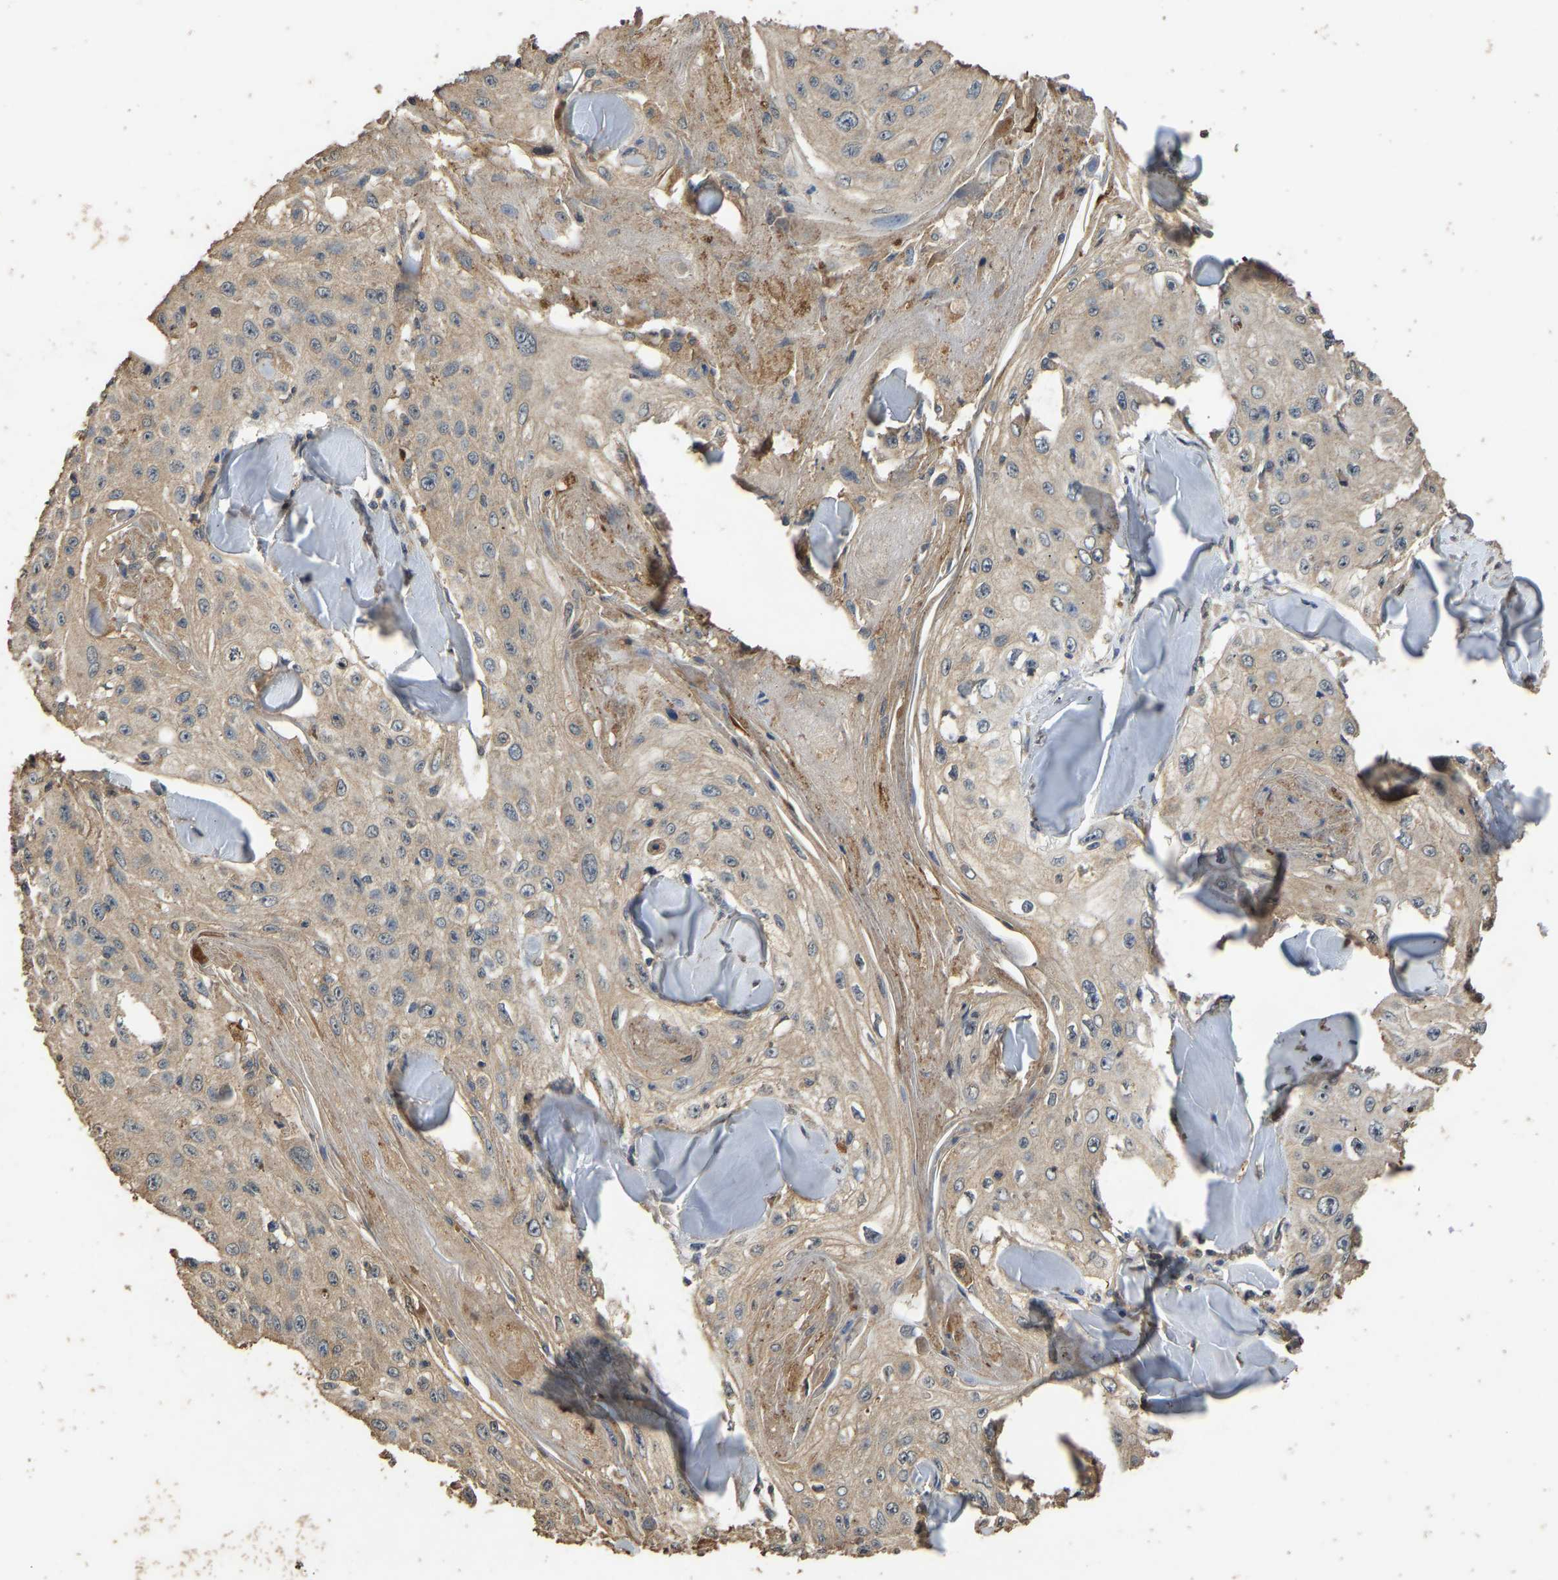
{"staining": {"intensity": "moderate", "quantity": ">75%", "location": "cytoplasmic/membranous"}, "tissue": "skin cancer", "cell_type": "Tumor cells", "image_type": "cancer", "snomed": [{"axis": "morphology", "description": "Squamous cell carcinoma, NOS"}, {"axis": "topography", "description": "Skin"}], "caption": "Moderate cytoplasmic/membranous positivity for a protein is seen in approximately >75% of tumor cells of skin cancer (squamous cell carcinoma) using IHC.", "gene": "CIDEC", "patient": {"sex": "male", "age": 86}}